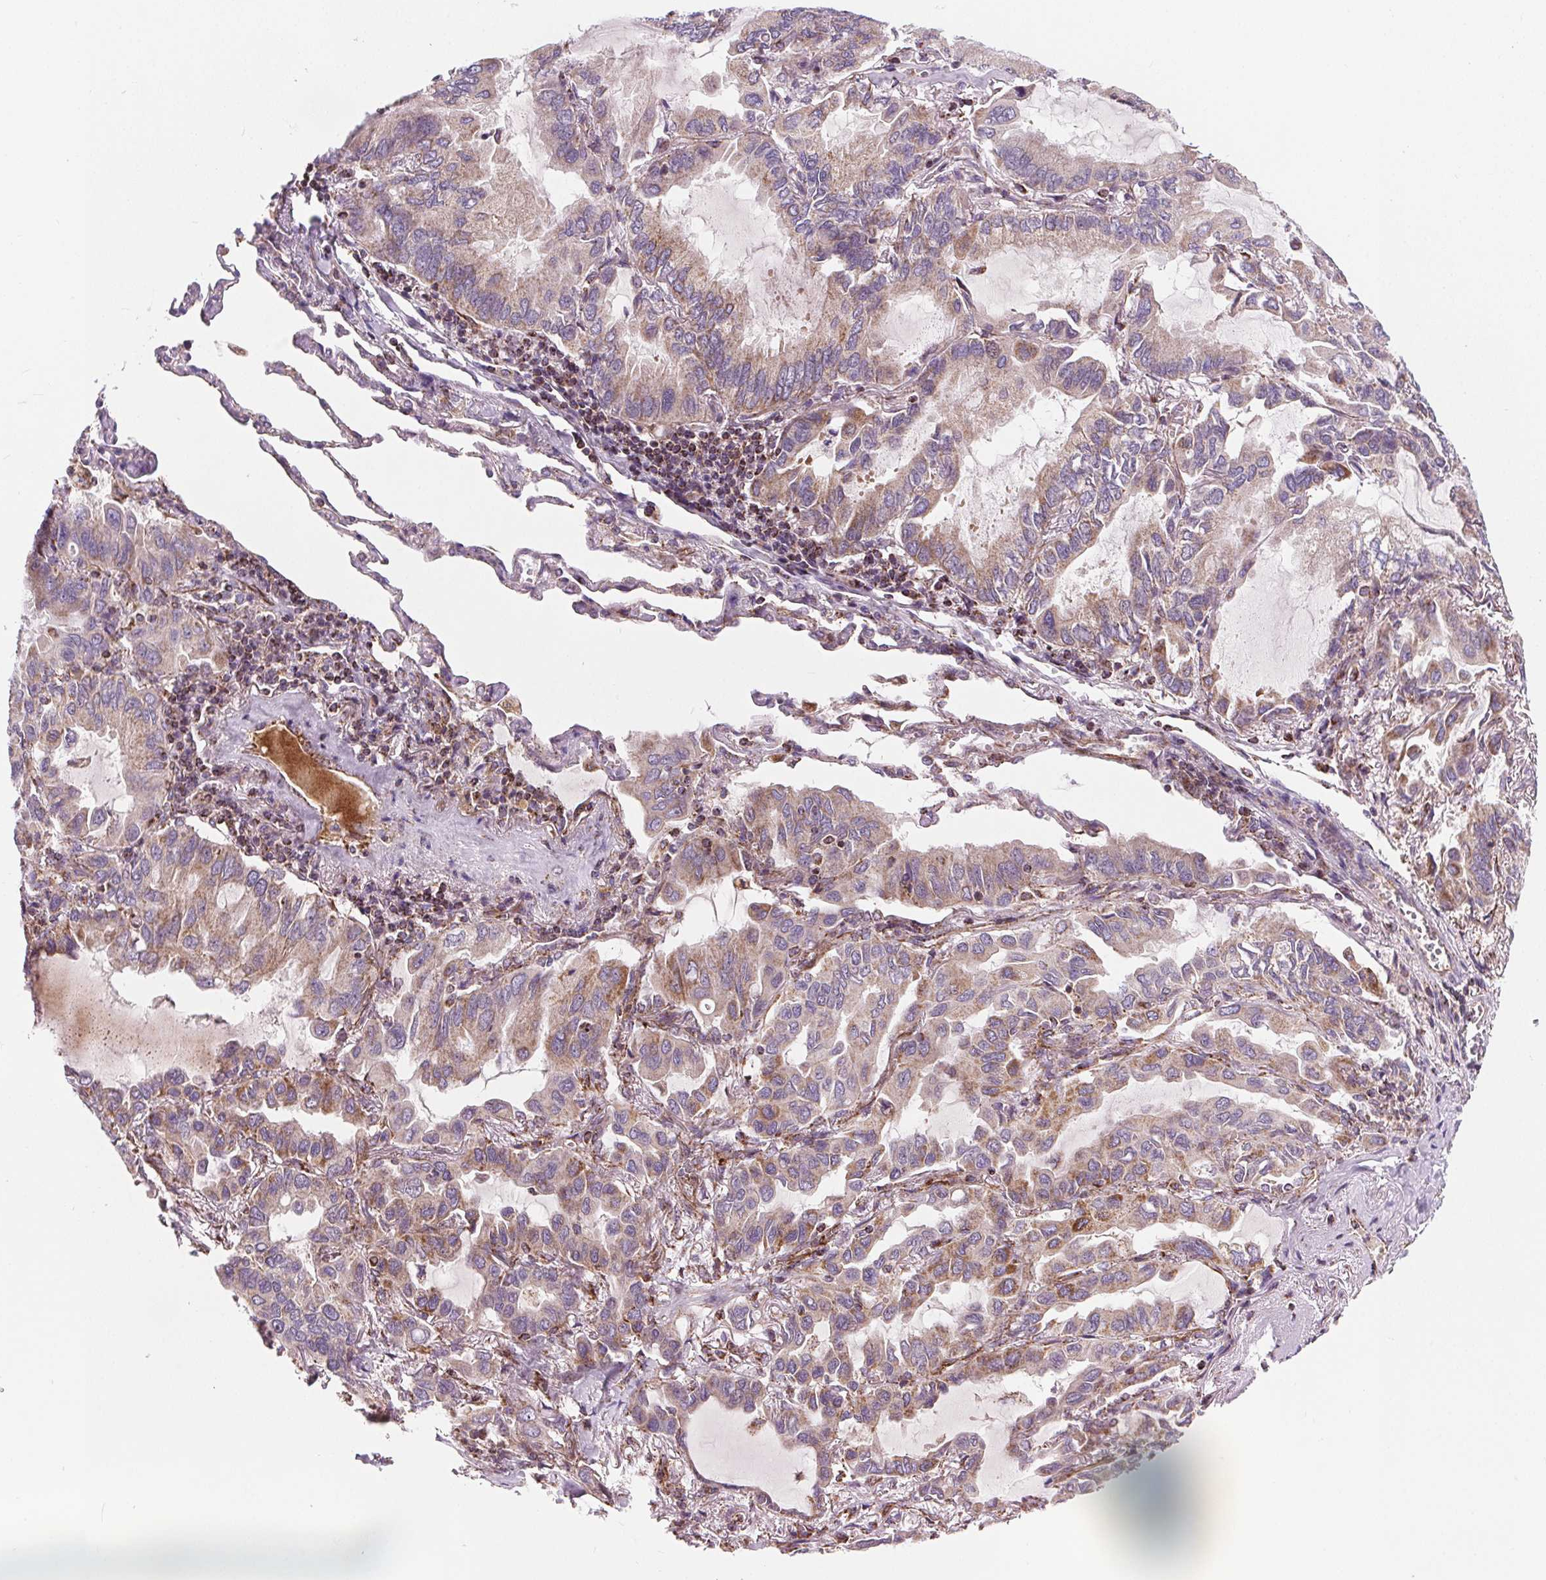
{"staining": {"intensity": "moderate", "quantity": "<25%", "location": "cytoplasmic/membranous"}, "tissue": "lung cancer", "cell_type": "Tumor cells", "image_type": "cancer", "snomed": [{"axis": "morphology", "description": "Adenocarcinoma, NOS"}, {"axis": "topography", "description": "Lung"}], "caption": "An image showing moderate cytoplasmic/membranous expression in about <25% of tumor cells in adenocarcinoma (lung), as visualized by brown immunohistochemical staining.", "gene": "GOLT1B", "patient": {"sex": "male", "age": 64}}